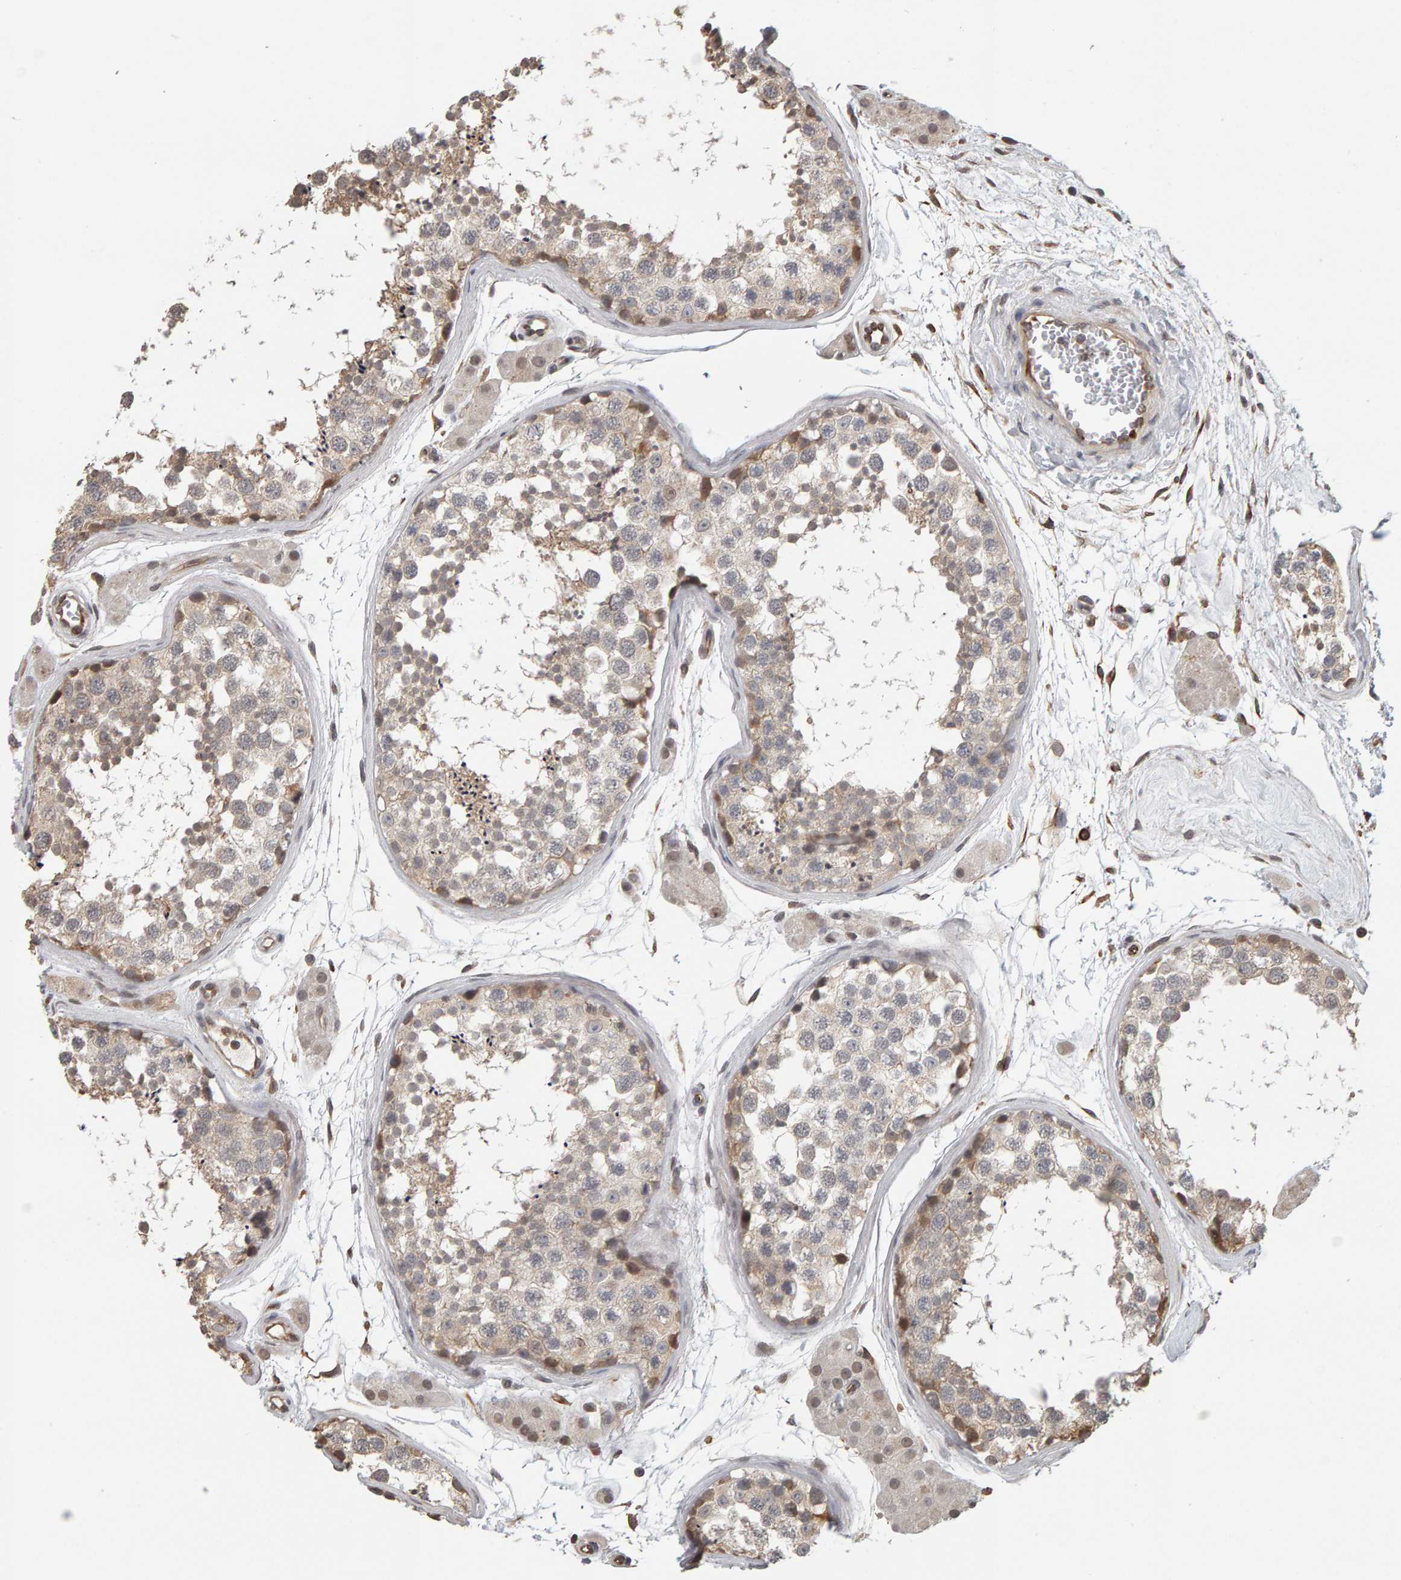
{"staining": {"intensity": "weak", "quantity": "<25%", "location": "cytoplasmic/membranous"}, "tissue": "testis", "cell_type": "Cells in seminiferous ducts", "image_type": "normal", "snomed": [{"axis": "morphology", "description": "Normal tissue, NOS"}, {"axis": "topography", "description": "Testis"}], "caption": "This micrograph is of benign testis stained with IHC to label a protein in brown with the nuclei are counter-stained blue. There is no expression in cells in seminiferous ducts.", "gene": "TEFM", "patient": {"sex": "male", "age": 56}}